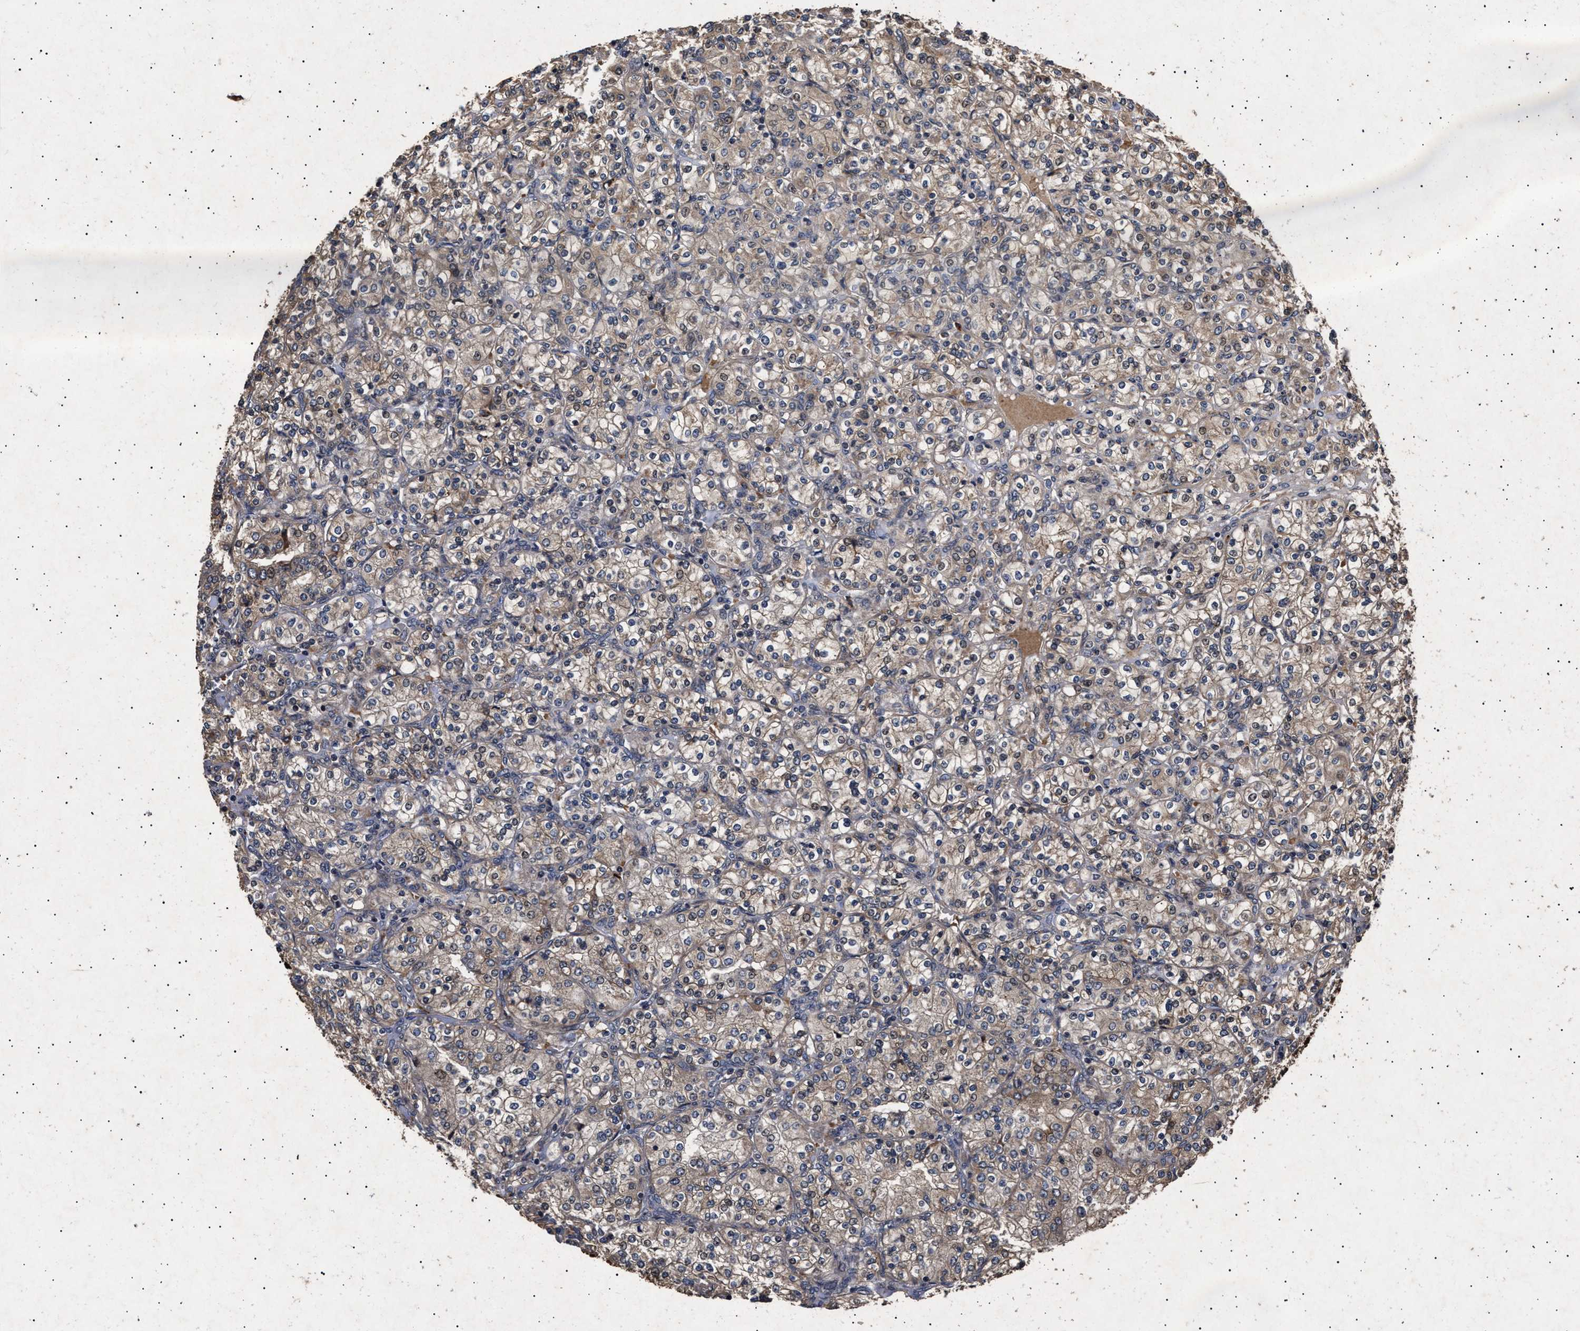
{"staining": {"intensity": "moderate", "quantity": ">75%", "location": "cytoplasmic/membranous"}, "tissue": "renal cancer", "cell_type": "Tumor cells", "image_type": "cancer", "snomed": [{"axis": "morphology", "description": "Adenocarcinoma, NOS"}, {"axis": "topography", "description": "Kidney"}], "caption": "Protein staining of renal adenocarcinoma tissue demonstrates moderate cytoplasmic/membranous staining in about >75% of tumor cells.", "gene": "ITGB5", "patient": {"sex": "male", "age": 77}}